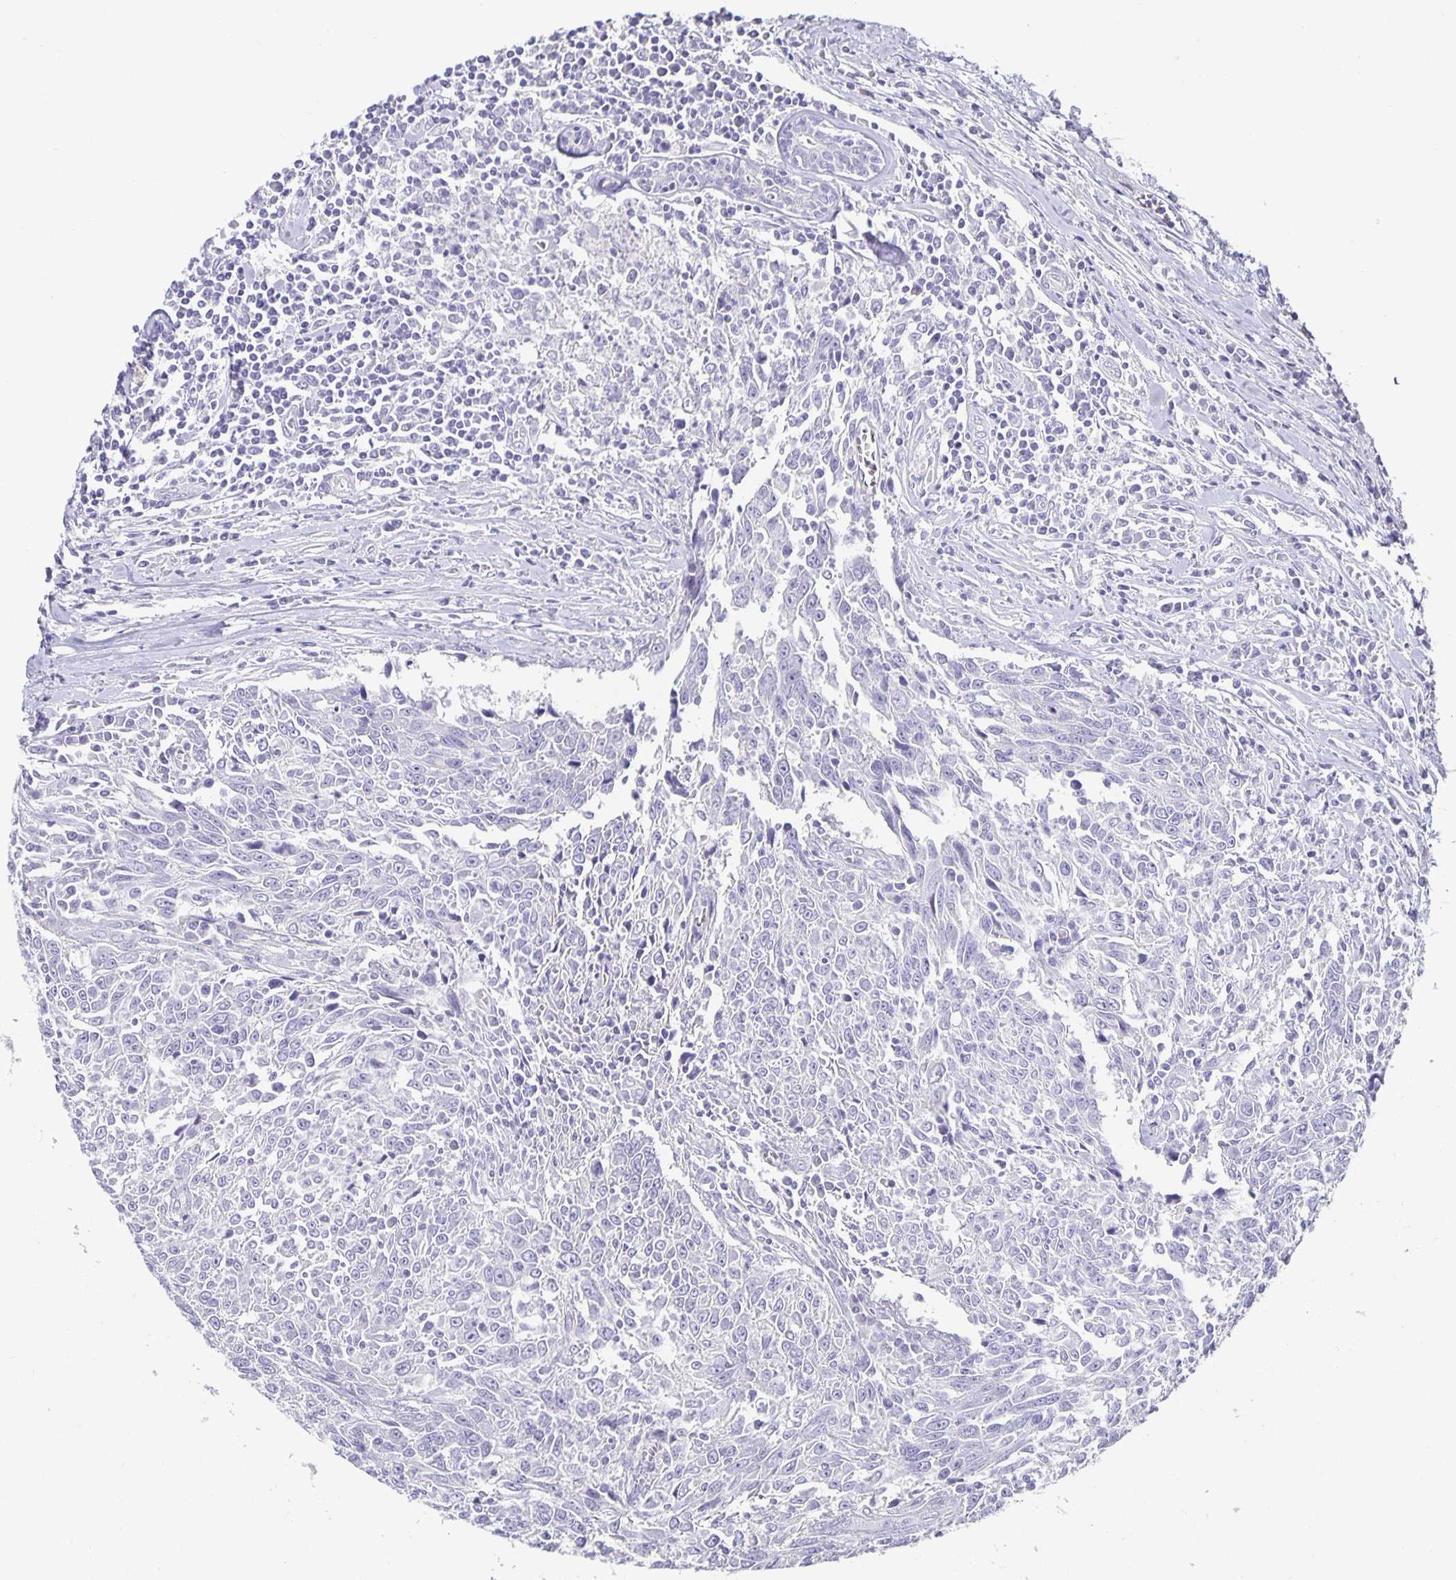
{"staining": {"intensity": "negative", "quantity": "none", "location": "none"}, "tissue": "breast cancer", "cell_type": "Tumor cells", "image_type": "cancer", "snomed": [{"axis": "morphology", "description": "Duct carcinoma"}, {"axis": "topography", "description": "Breast"}], "caption": "IHC of breast infiltrating ductal carcinoma reveals no expression in tumor cells.", "gene": "CHGA", "patient": {"sex": "female", "age": 50}}